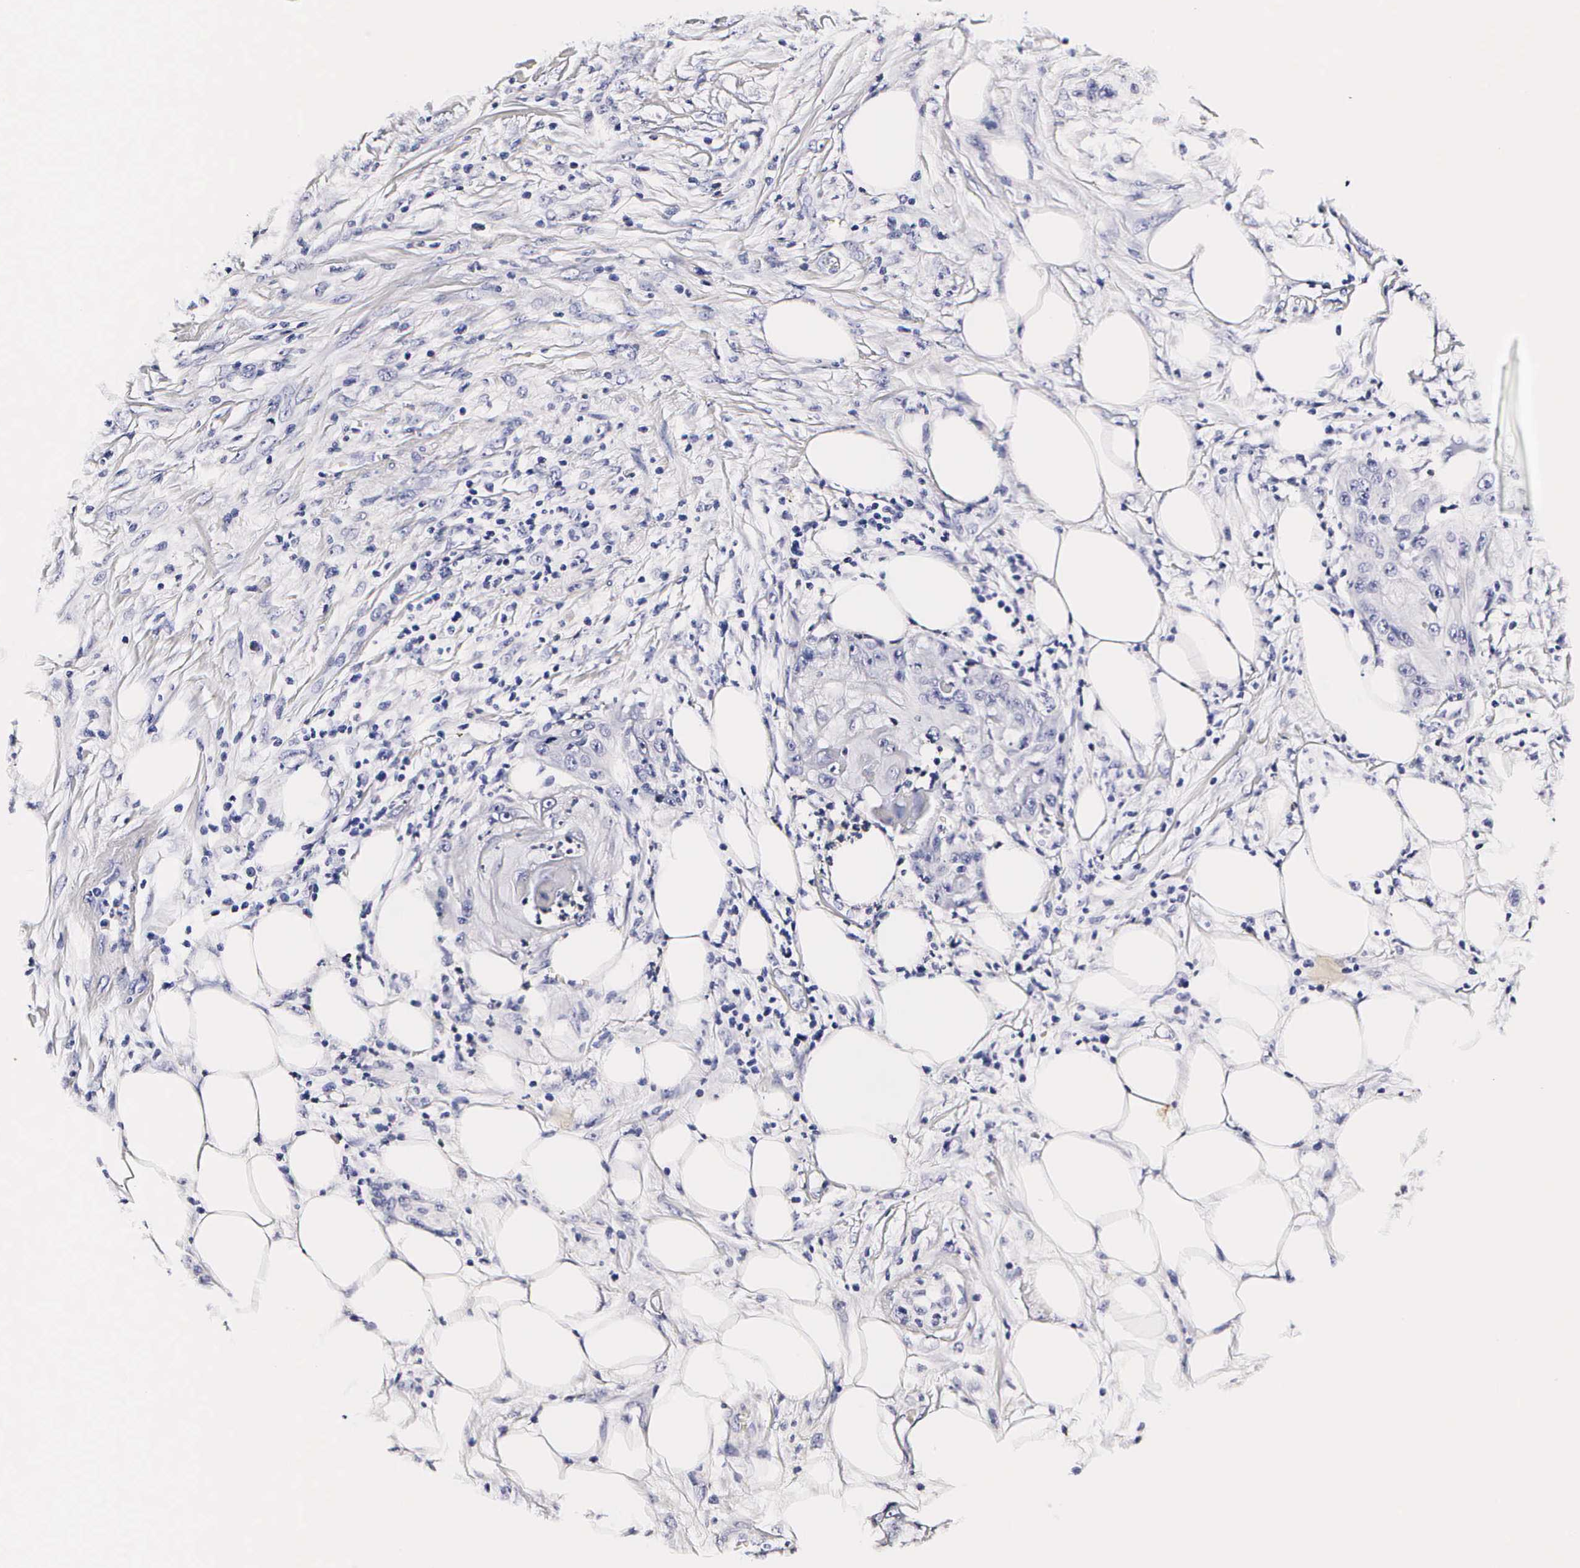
{"staining": {"intensity": "negative", "quantity": "none", "location": "none"}, "tissue": "skin cancer", "cell_type": "Tumor cells", "image_type": "cancer", "snomed": [{"axis": "morphology", "description": "Squamous cell carcinoma, NOS"}, {"axis": "topography", "description": "Skin"}], "caption": "Immunohistochemistry image of neoplastic tissue: human skin cancer stained with DAB demonstrates no significant protein expression in tumor cells.", "gene": "RNASE6", "patient": {"sex": "female", "age": 88}}